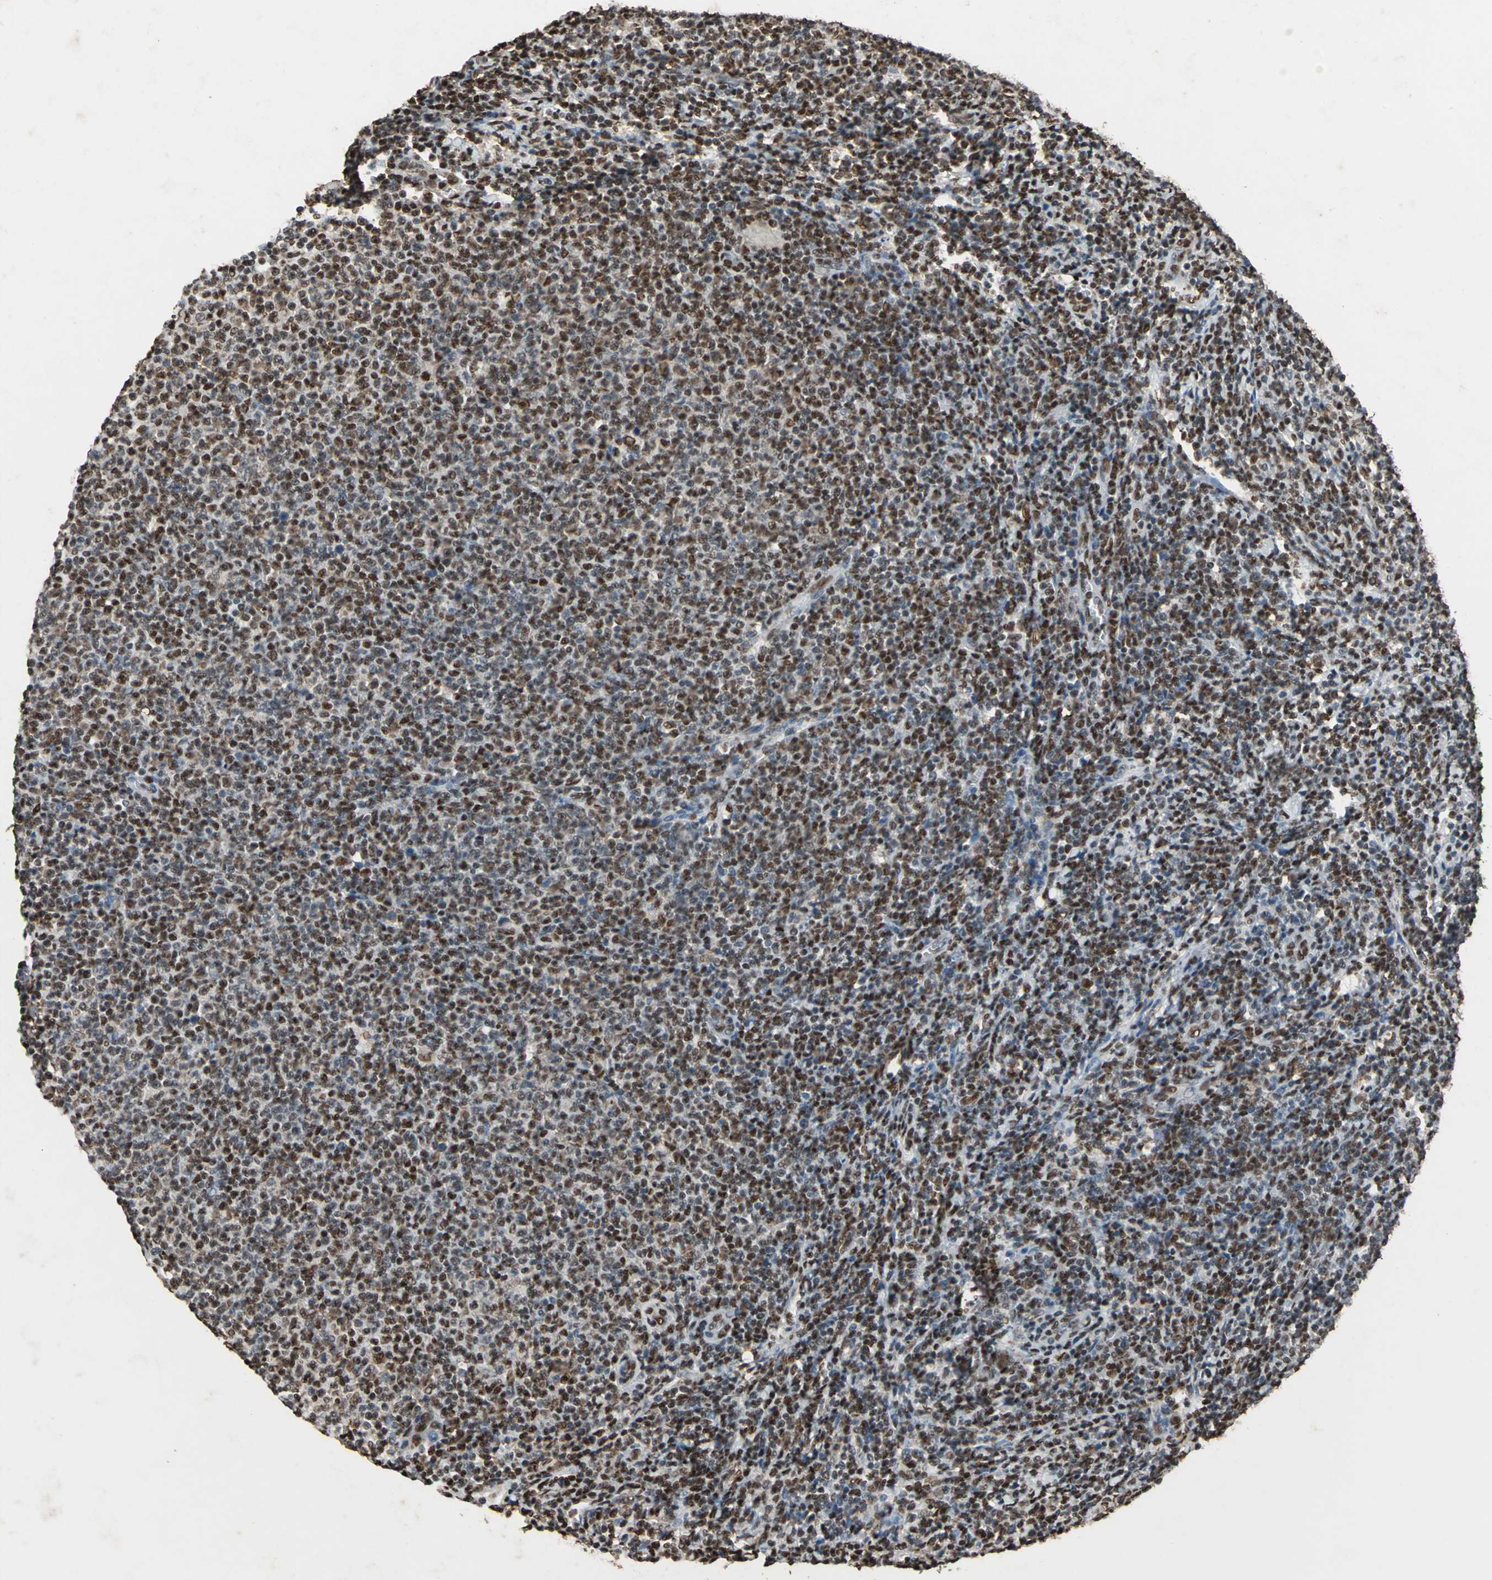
{"staining": {"intensity": "moderate", "quantity": ">75%", "location": "nuclear"}, "tissue": "lymphoma", "cell_type": "Tumor cells", "image_type": "cancer", "snomed": [{"axis": "morphology", "description": "Malignant lymphoma, non-Hodgkin's type, Low grade"}, {"axis": "topography", "description": "Lymph node"}], "caption": "This is a photomicrograph of immunohistochemistry staining of lymphoma, which shows moderate staining in the nuclear of tumor cells.", "gene": "ANP32A", "patient": {"sex": "male", "age": 66}}